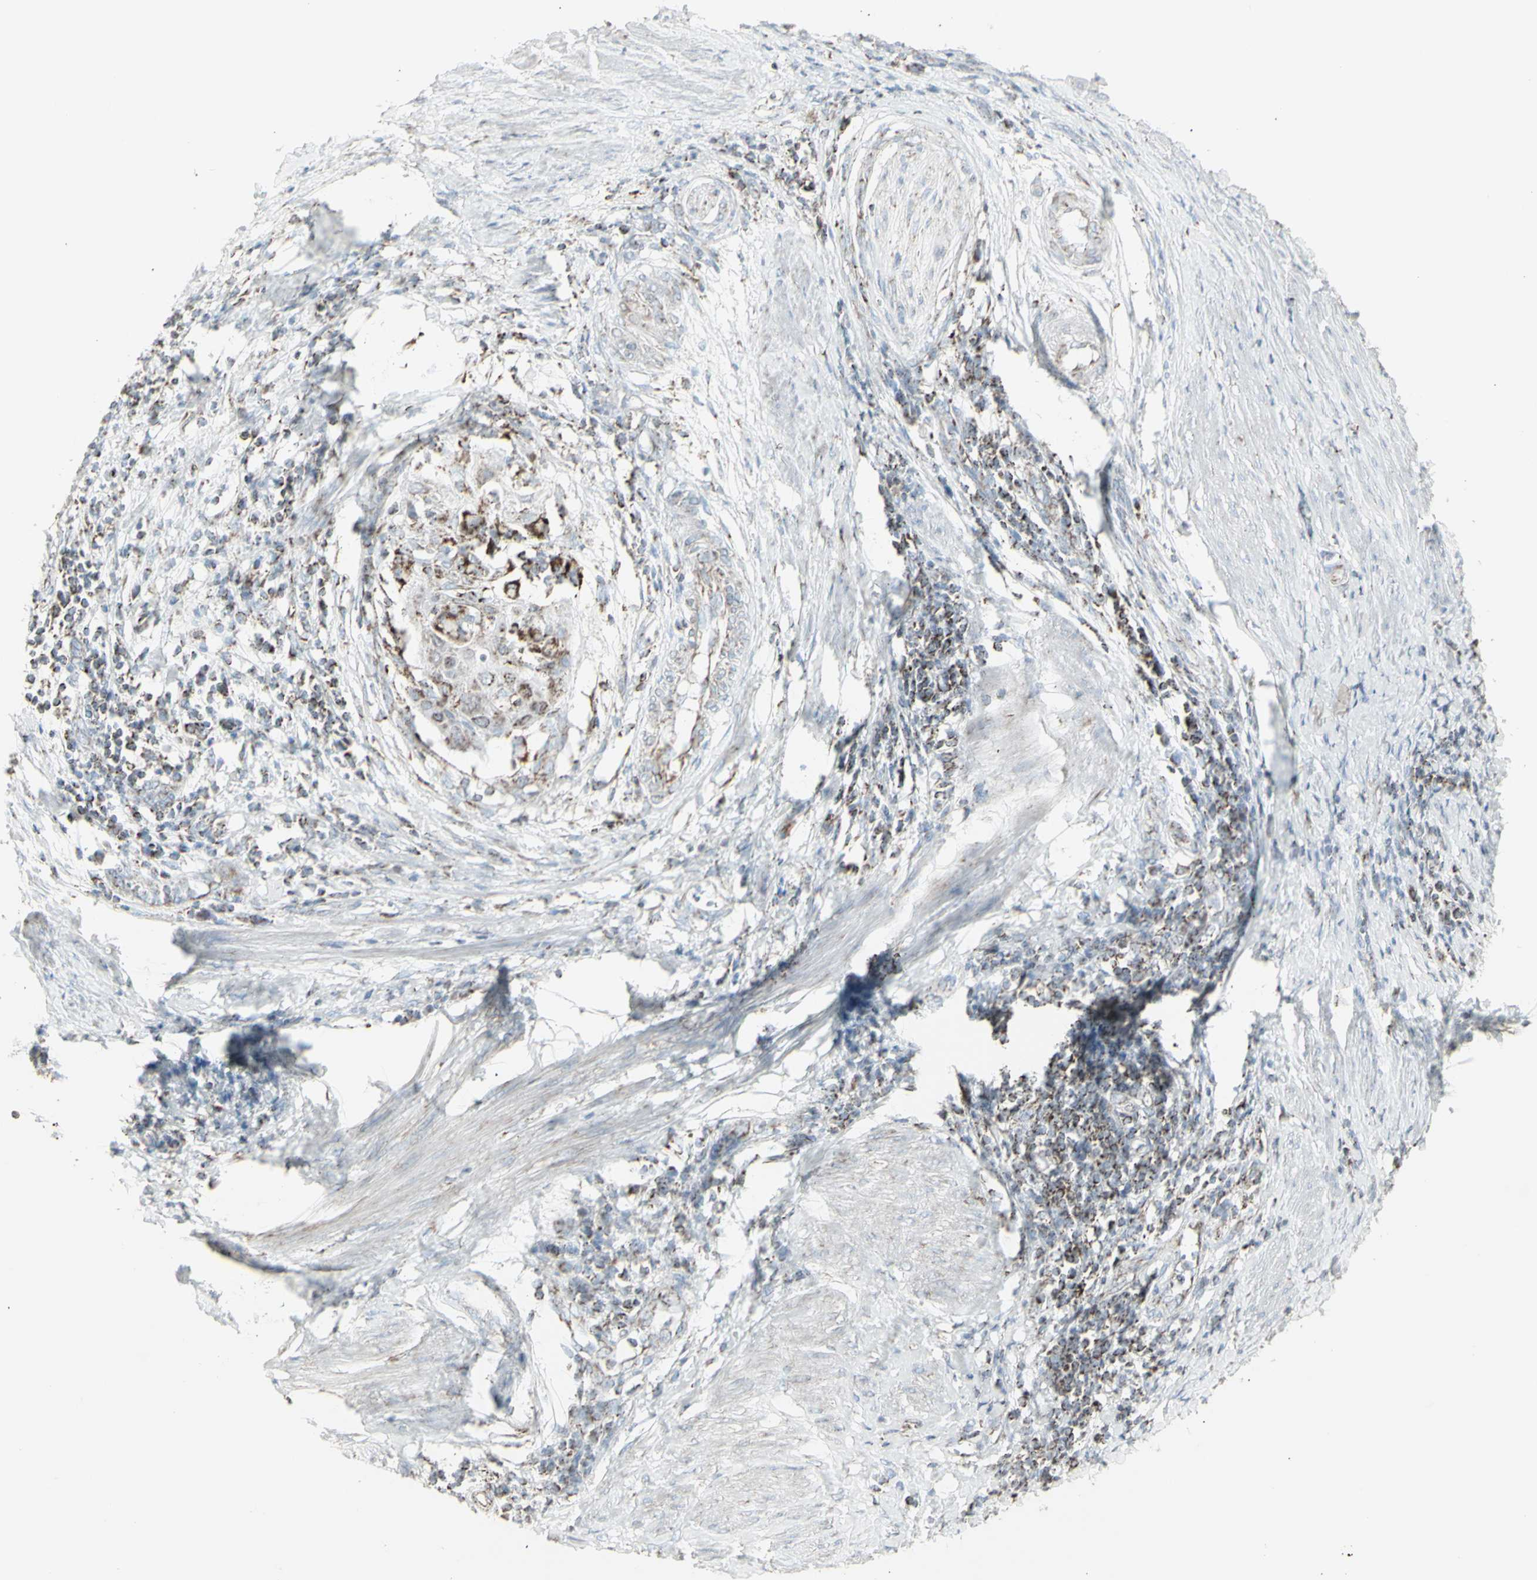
{"staining": {"intensity": "moderate", "quantity": "25%-75%", "location": "cytoplasmic/membranous"}, "tissue": "cervical cancer", "cell_type": "Tumor cells", "image_type": "cancer", "snomed": [{"axis": "morphology", "description": "Squamous cell carcinoma, NOS"}, {"axis": "topography", "description": "Cervix"}], "caption": "This is a photomicrograph of immunohistochemistry (IHC) staining of squamous cell carcinoma (cervical), which shows moderate staining in the cytoplasmic/membranous of tumor cells.", "gene": "PLGRKT", "patient": {"sex": "female", "age": 39}}